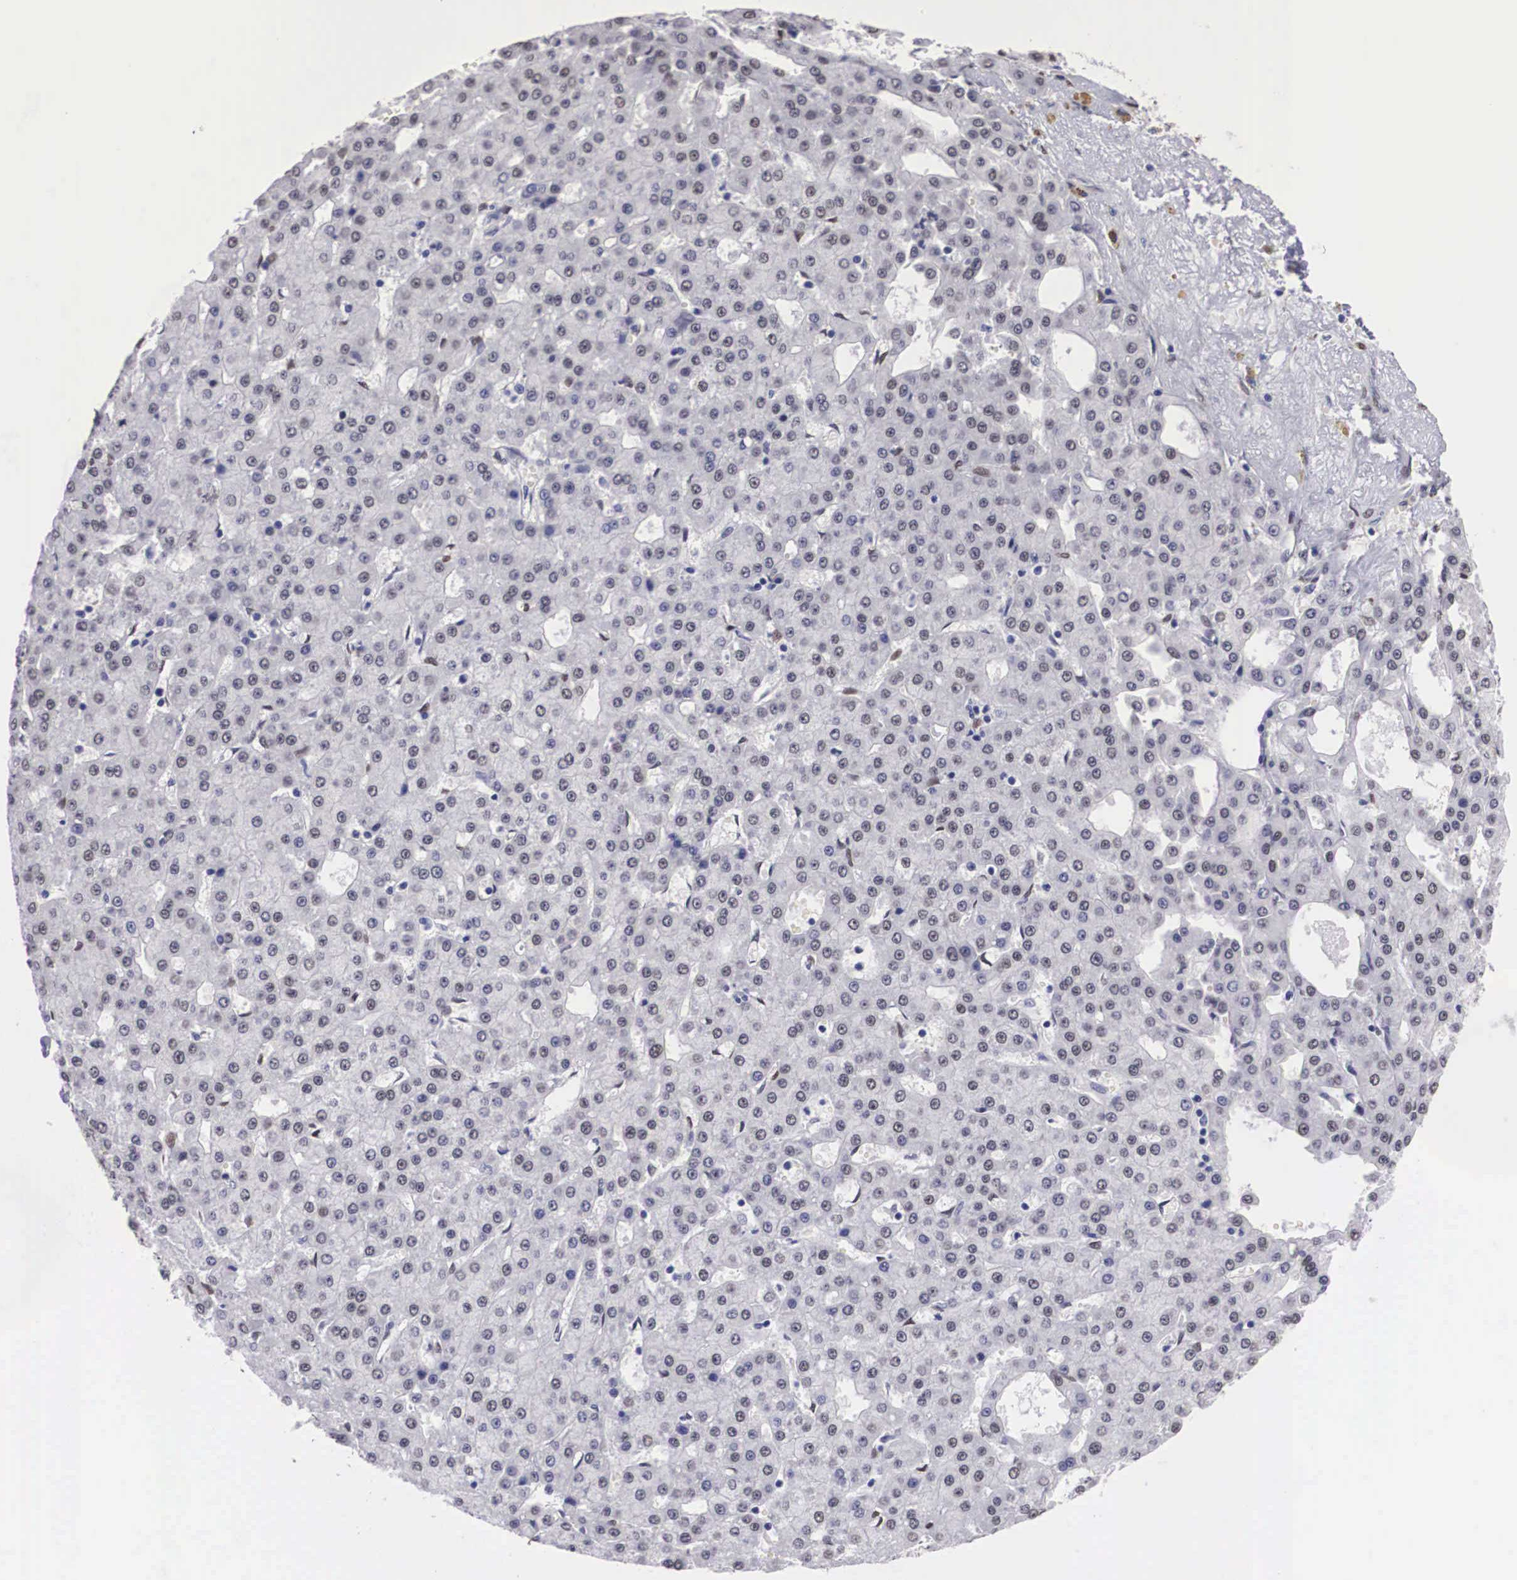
{"staining": {"intensity": "weak", "quantity": "25%-75%", "location": "nuclear"}, "tissue": "liver cancer", "cell_type": "Tumor cells", "image_type": "cancer", "snomed": [{"axis": "morphology", "description": "Carcinoma, Hepatocellular, NOS"}, {"axis": "topography", "description": "Liver"}], "caption": "Protein analysis of hepatocellular carcinoma (liver) tissue shows weak nuclear positivity in about 25%-75% of tumor cells. (Stains: DAB (3,3'-diaminobenzidine) in brown, nuclei in blue, Microscopy: brightfield microscopy at high magnification).", "gene": "KHDRBS3", "patient": {"sex": "male", "age": 47}}